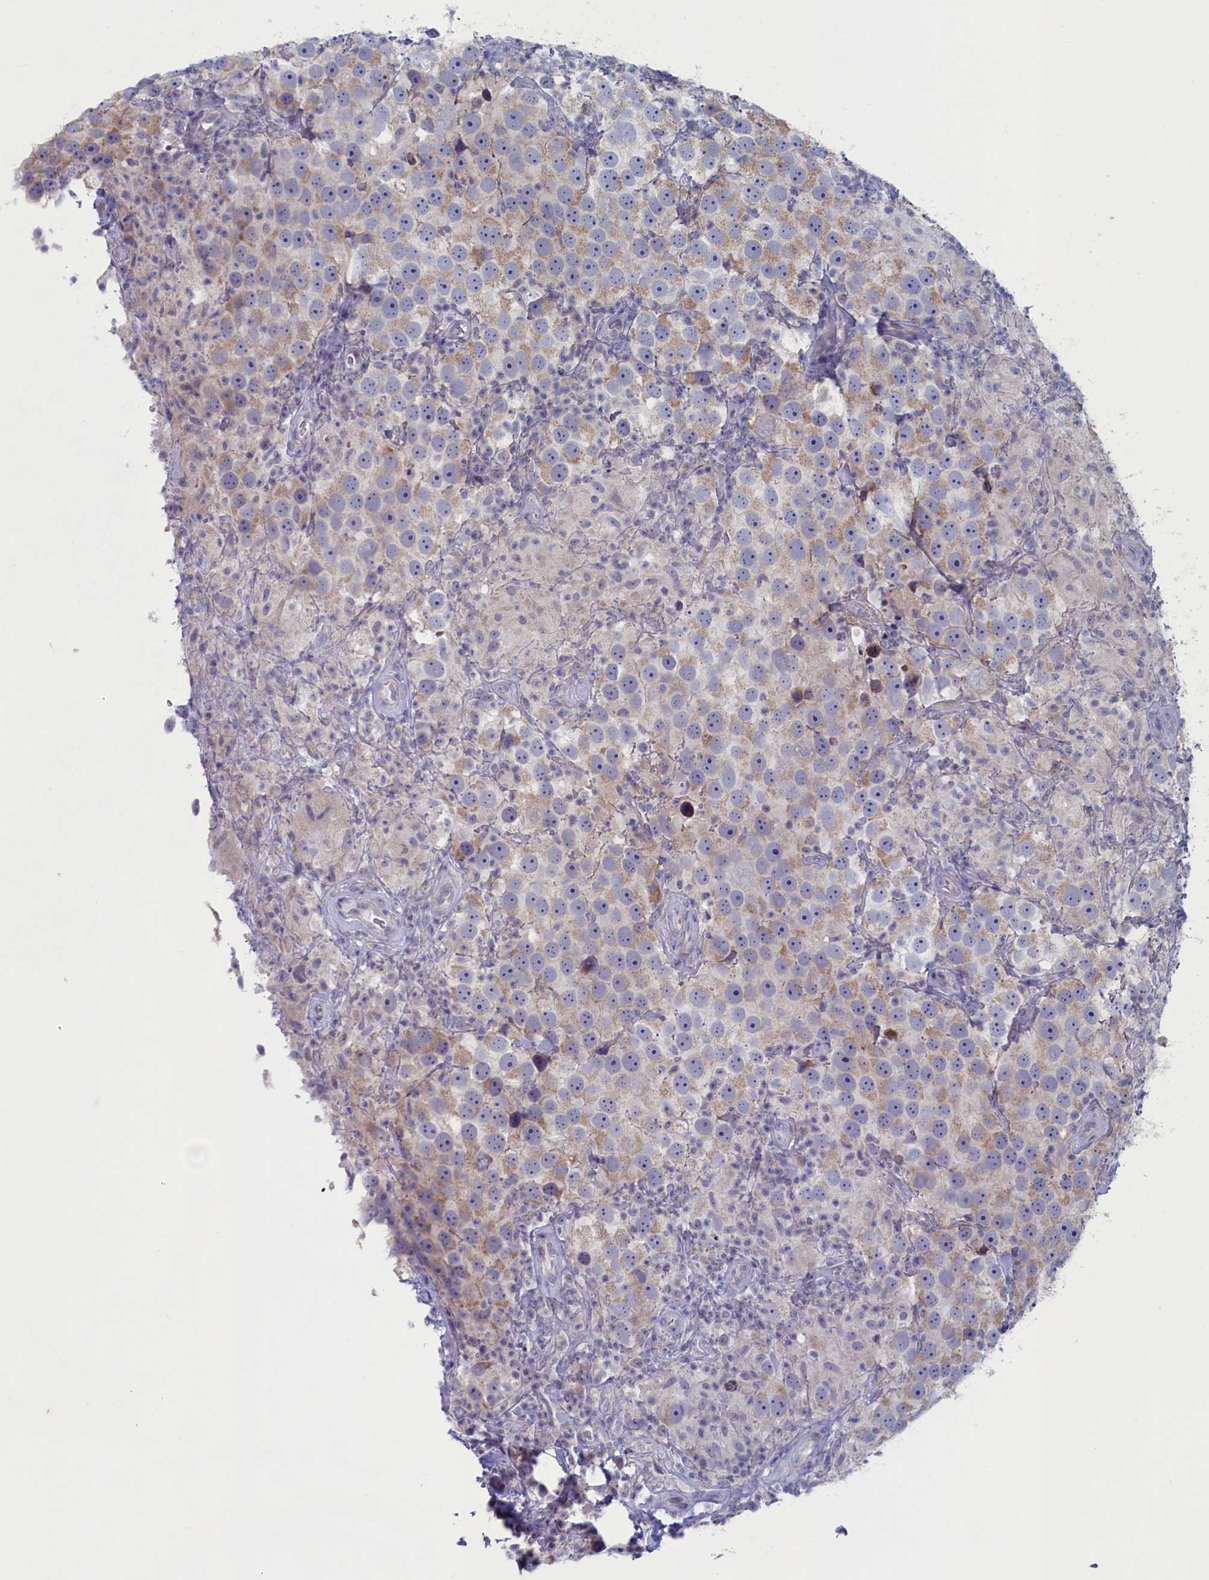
{"staining": {"intensity": "moderate", "quantity": "<25%", "location": "cytoplasmic/membranous"}, "tissue": "testis cancer", "cell_type": "Tumor cells", "image_type": "cancer", "snomed": [{"axis": "morphology", "description": "Seminoma, NOS"}, {"axis": "topography", "description": "Testis"}], "caption": "A low amount of moderate cytoplasmic/membranous staining is present in approximately <25% of tumor cells in testis seminoma tissue. The staining was performed using DAB, with brown indicating positive protein expression. Nuclei are stained blue with hematoxylin.", "gene": "WDR76", "patient": {"sex": "male", "age": 49}}